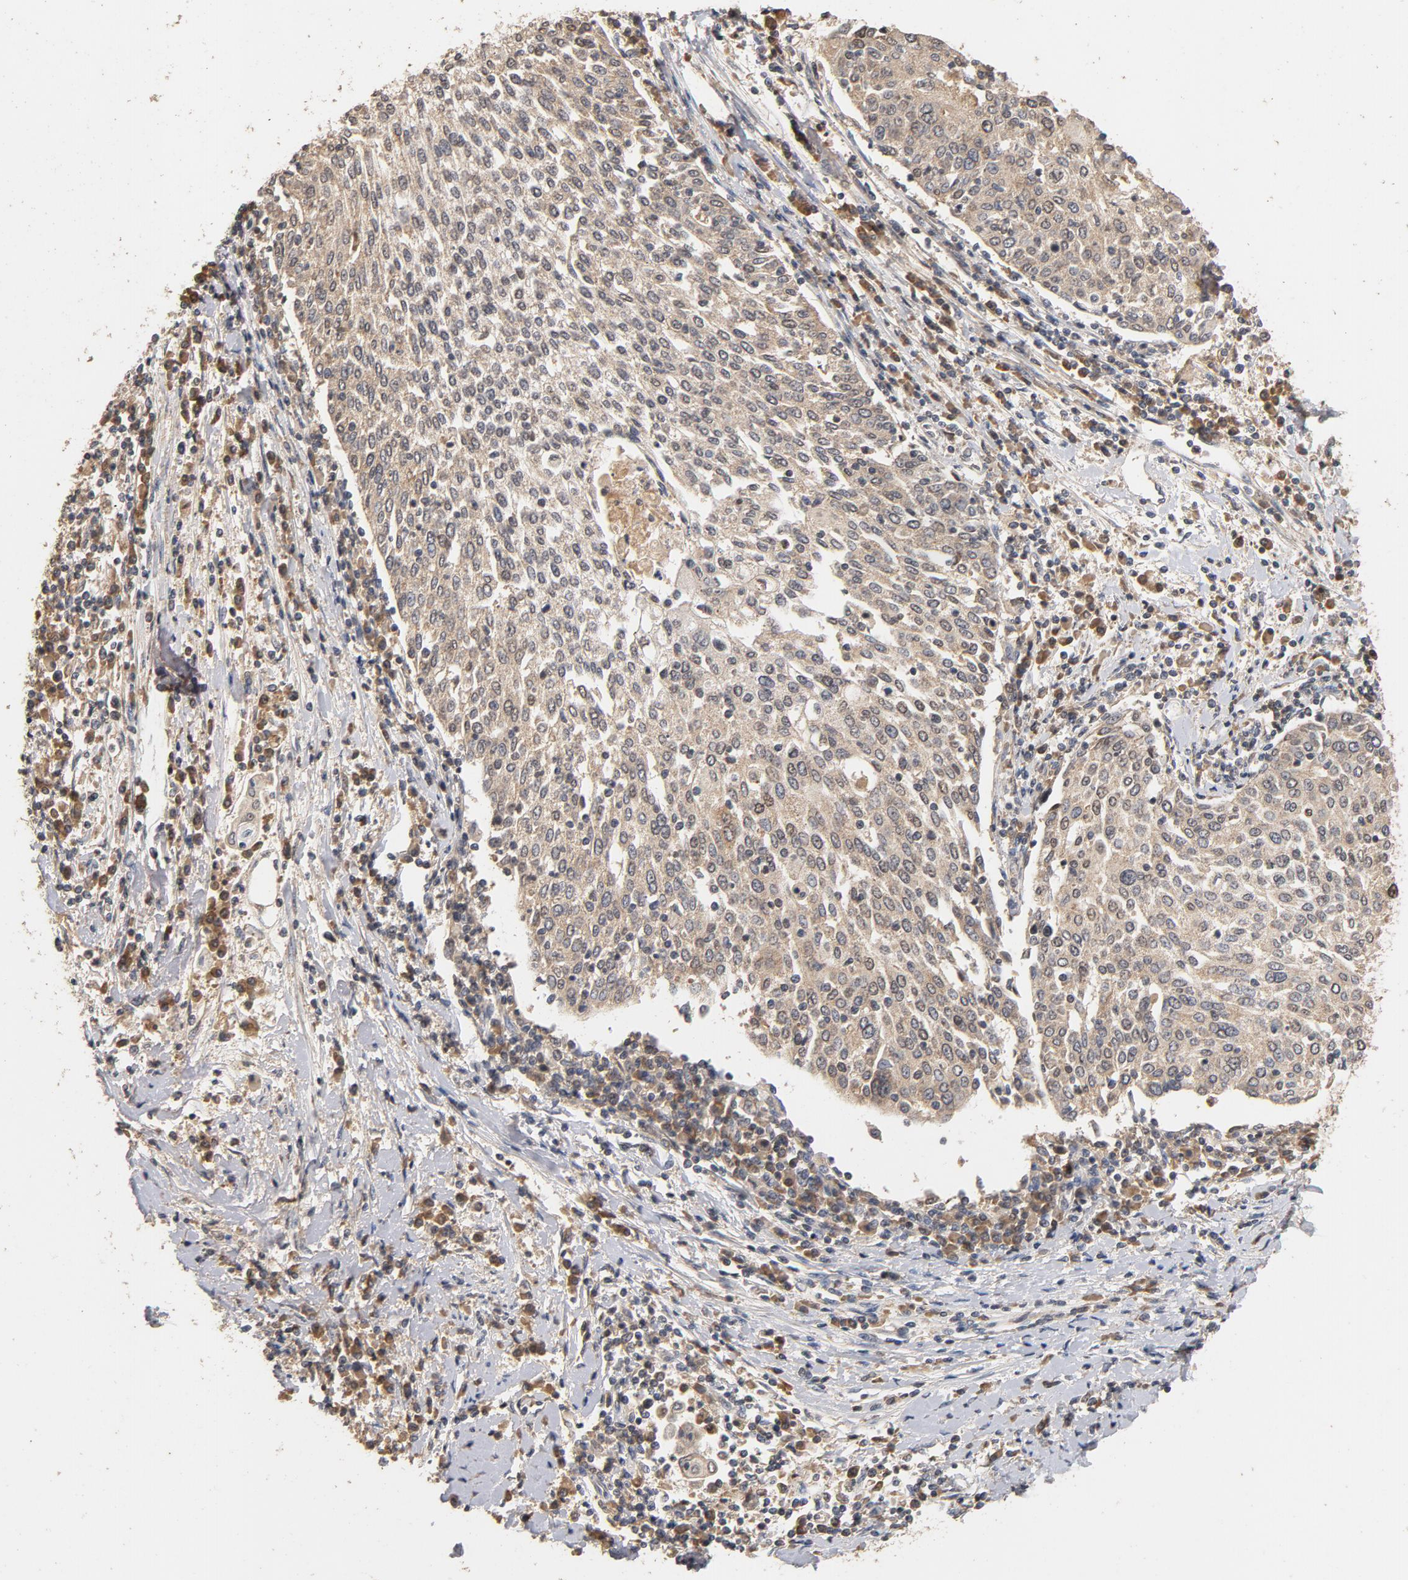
{"staining": {"intensity": "moderate", "quantity": ">75%", "location": "cytoplasmic/membranous"}, "tissue": "cervical cancer", "cell_type": "Tumor cells", "image_type": "cancer", "snomed": [{"axis": "morphology", "description": "Squamous cell carcinoma, NOS"}, {"axis": "topography", "description": "Cervix"}], "caption": "Brown immunohistochemical staining in human cervical squamous cell carcinoma exhibits moderate cytoplasmic/membranous positivity in about >75% of tumor cells.", "gene": "DDX6", "patient": {"sex": "female", "age": 40}}